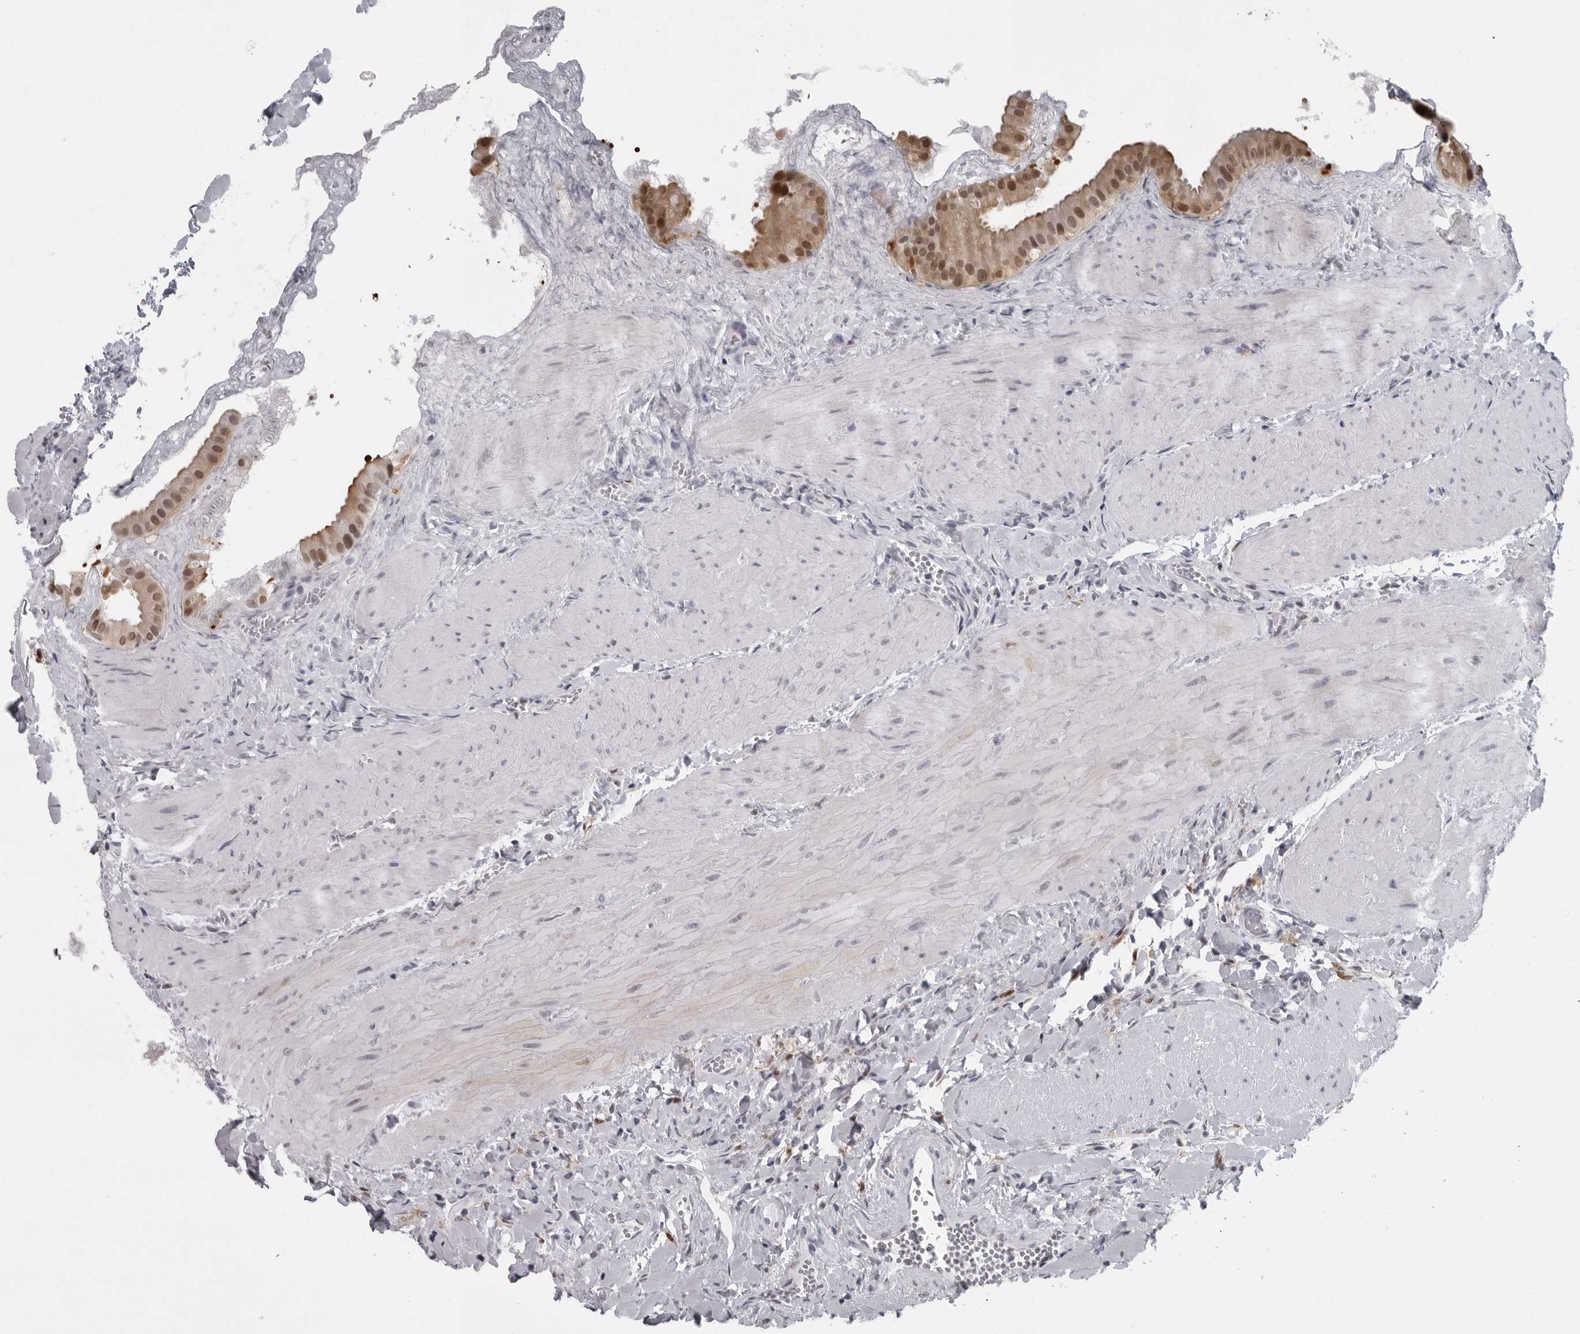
{"staining": {"intensity": "moderate", "quantity": ">75%", "location": "cytoplasmic/membranous,nuclear"}, "tissue": "gallbladder", "cell_type": "Glandular cells", "image_type": "normal", "snomed": [{"axis": "morphology", "description": "Normal tissue, NOS"}, {"axis": "topography", "description": "Gallbladder"}], "caption": "High-power microscopy captured an immunohistochemistry (IHC) micrograph of normal gallbladder, revealing moderate cytoplasmic/membranous,nuclear expression in about >75% of glandular cells. (Stains: DAB (3,3'-diaminobenzidine) in brown, nuclei in blue, Microscopy: brightfield microscopy at high magnification).", "gene": "LZIC", "patient": {"sex": "male", "age": 55}}